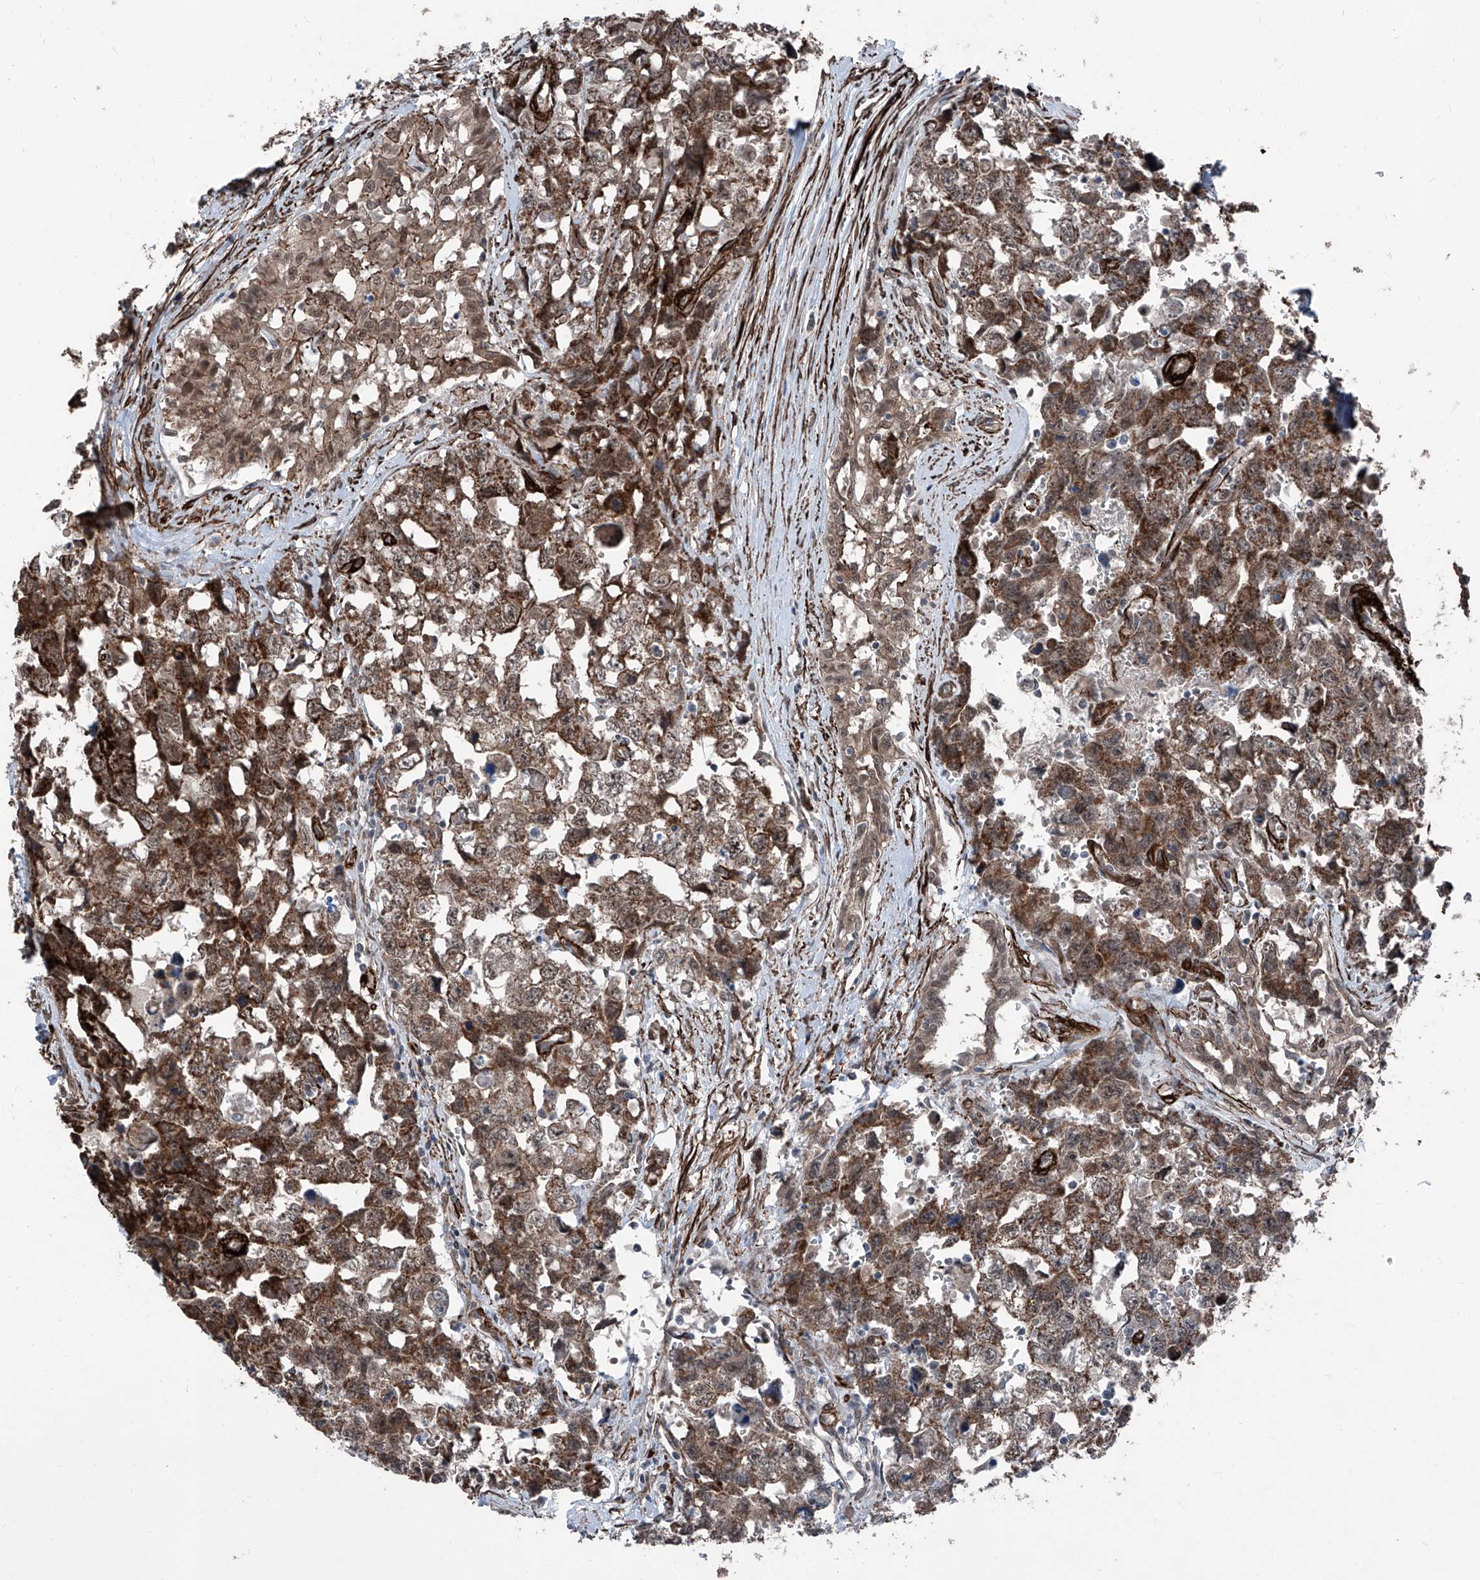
{"staining": {"intensity": "moderate", "quantity": ">75%", "location": "cytoplasmic/membranous,nuclear"}, "tissue": "testis cancer", "cell_type": "Tumor cells", "image_type": "cancer", "snomed": [{"axis": "morphology", "description": "Carcinoma, Embryonal, NOS"}, {"axis": "topography", "description": "Testis"}], "caption": "Testis cancer was stained to show a protein in brown. There is medium levels of moderate cytoplasmic/membranous and nuclear positivity in approximately >75% of tumor cells.", "gene": "COA7", "patient": {"sex": "male", "age": 31}}